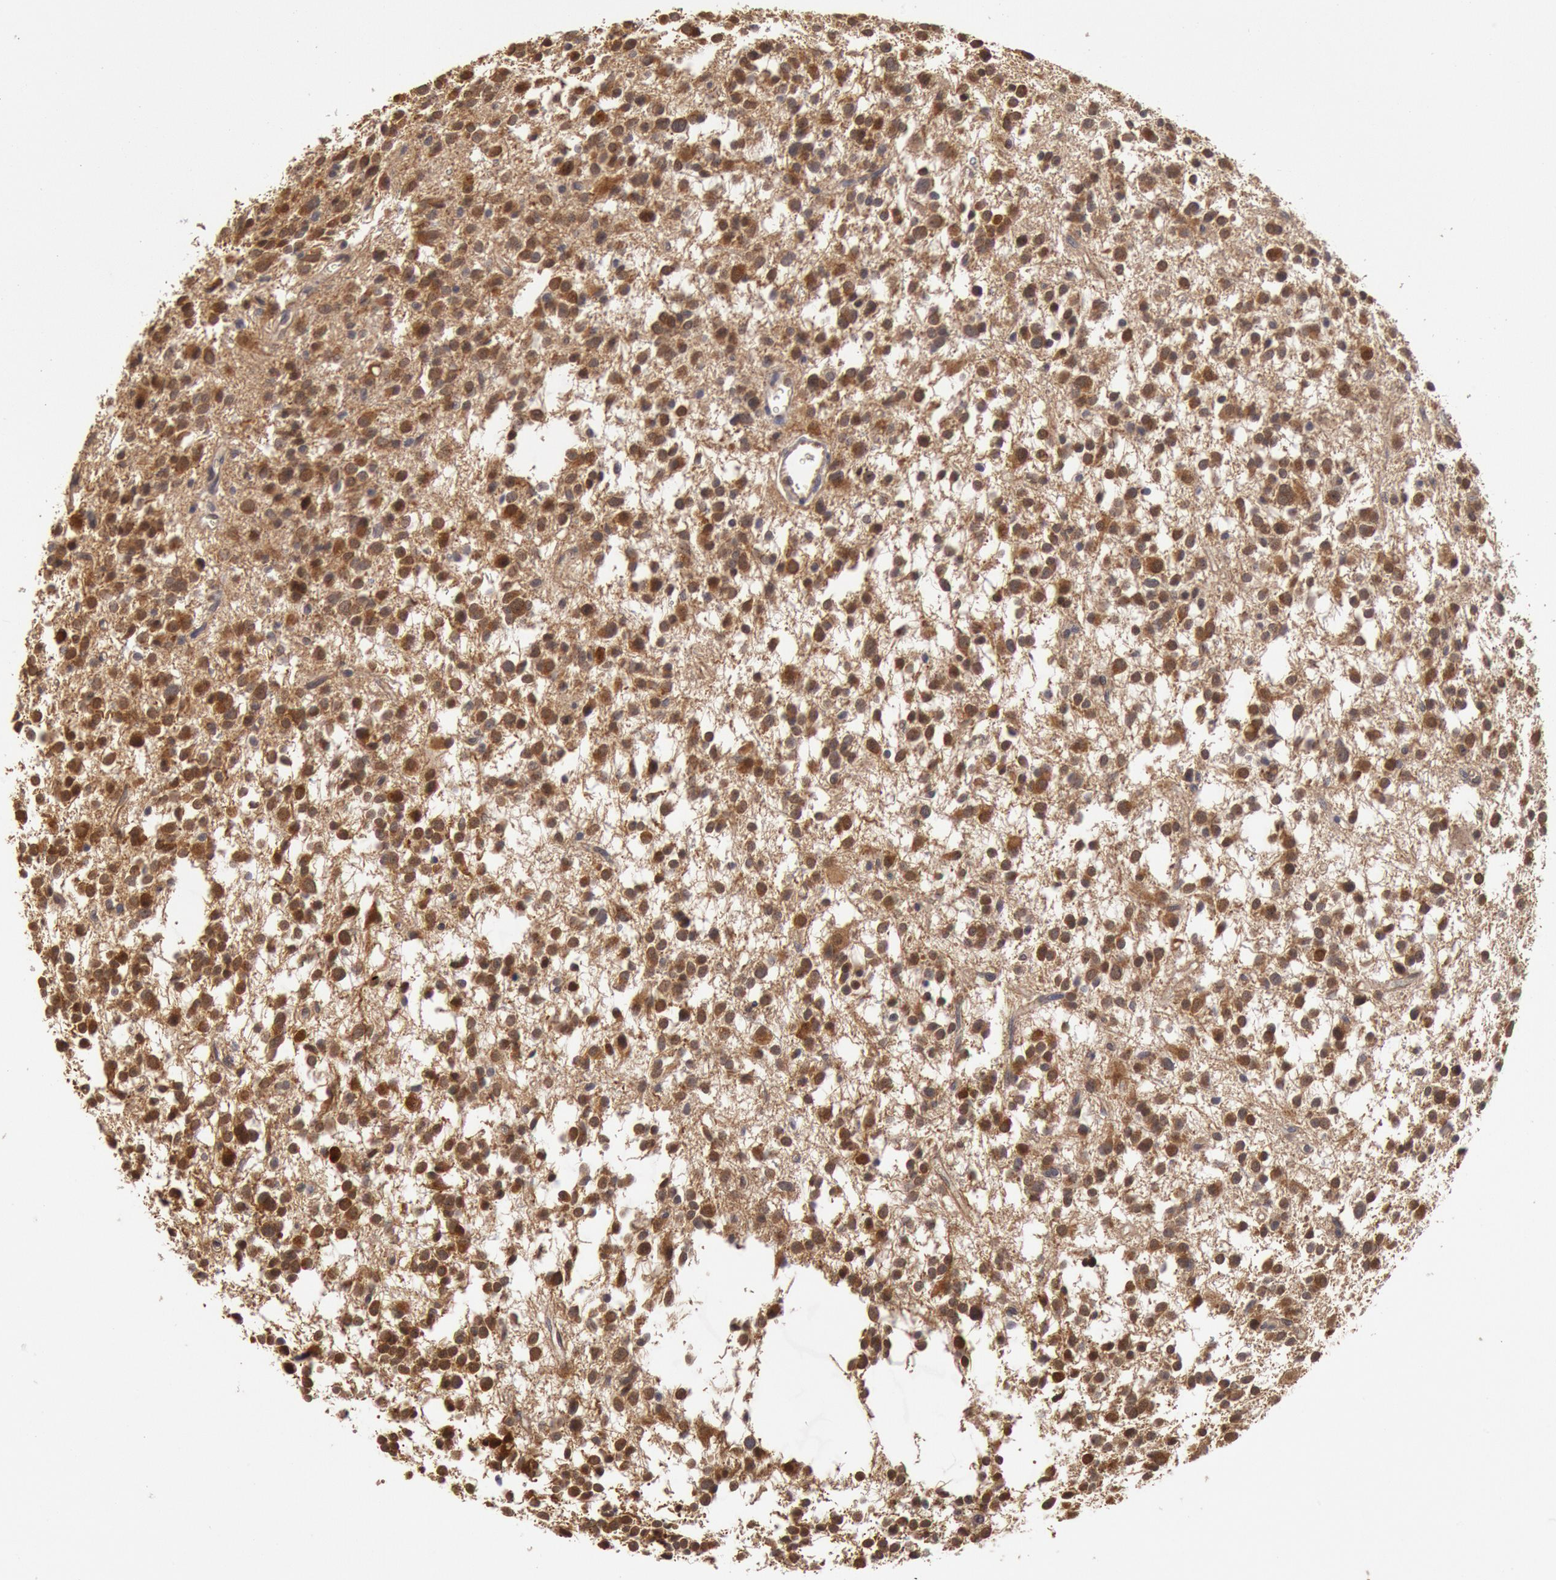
{"staining": {"intensity": "strong", "quantity": ">75%", "location": "cytoplasmic/membranous,nuclear"}, "tissue": "glioma", "cell_type": "Tumor cells", "image_type": "cancer", "snomed": [{"axis": "morphology", "description": "Glioma, malignant, Low grade"}, {"axis": "topography", "description": "Brain"}], "caption": "Malignant glioma (low-grade) stained with DAB (3,3'-diaminobenzidine) IHC shows high levels of strong cytoplasmic/membranous and nuclear staining in approximately >75% of tumor cells. (IHC, brightfield microscopy, high magnification).", "gene": "DNAJA1", "patient": {"sex": "female", "age": 36}}